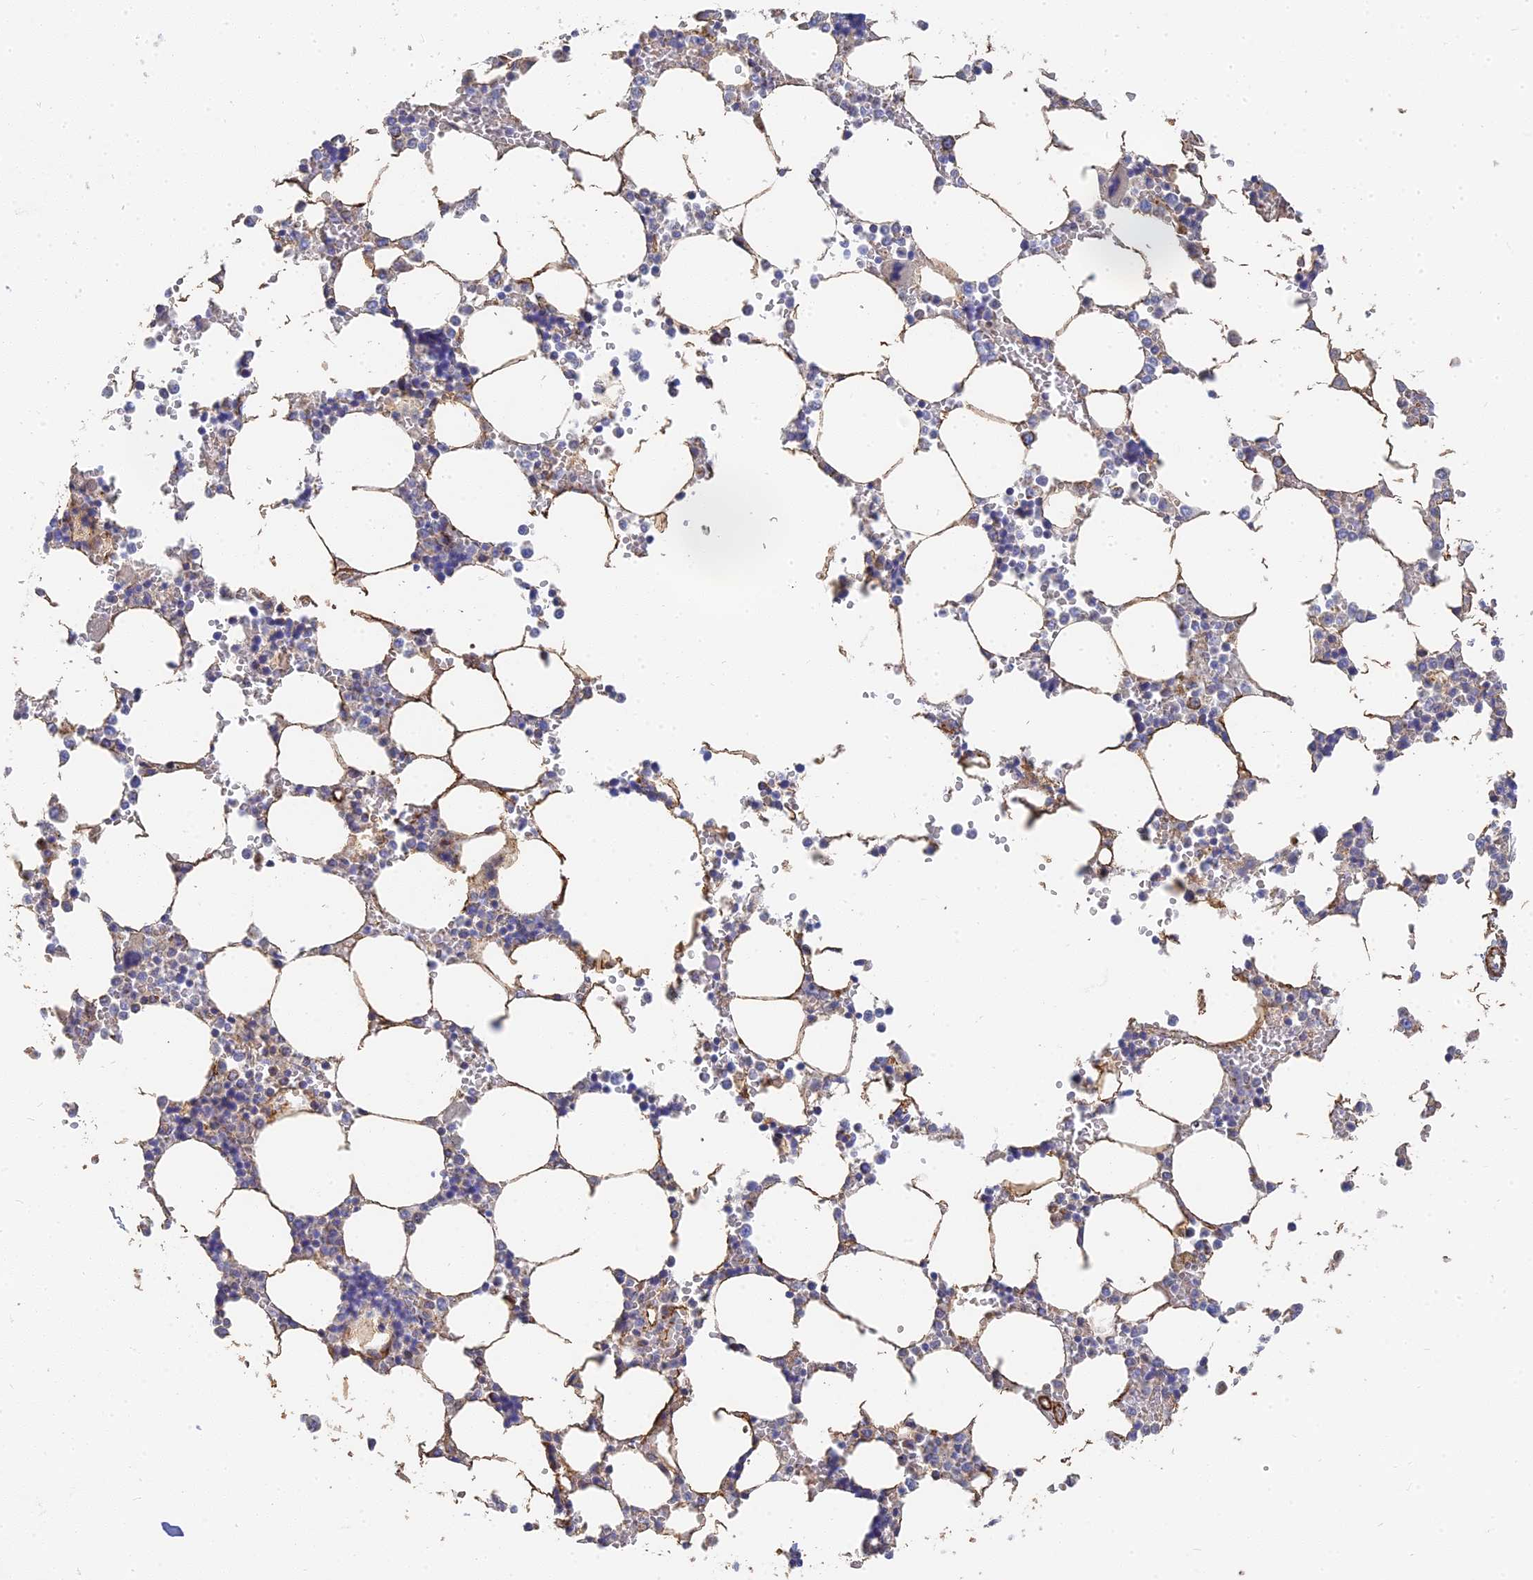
{"staining": {"intensity": "weak", "quantity": "<25%", "location": "cytoplasmic/membranous"}, "tissue": "bone marrow", "cell_type": "Hematopoietic cells", "image_type": "normal", "snomed": [{"axis": "morphology", "description": "Normal tissue, NOS"}, {"axis": "topography", "description": "Bone marrow"}], "caption": "This image is of benign bone marrow stained with IHC to label a protein in brown with the nuclei are counter-stained blue. There is no positivity in hematopoietic cells.", "gene": "MRPL15", "patient": {"sex": "male", "age": 64}}